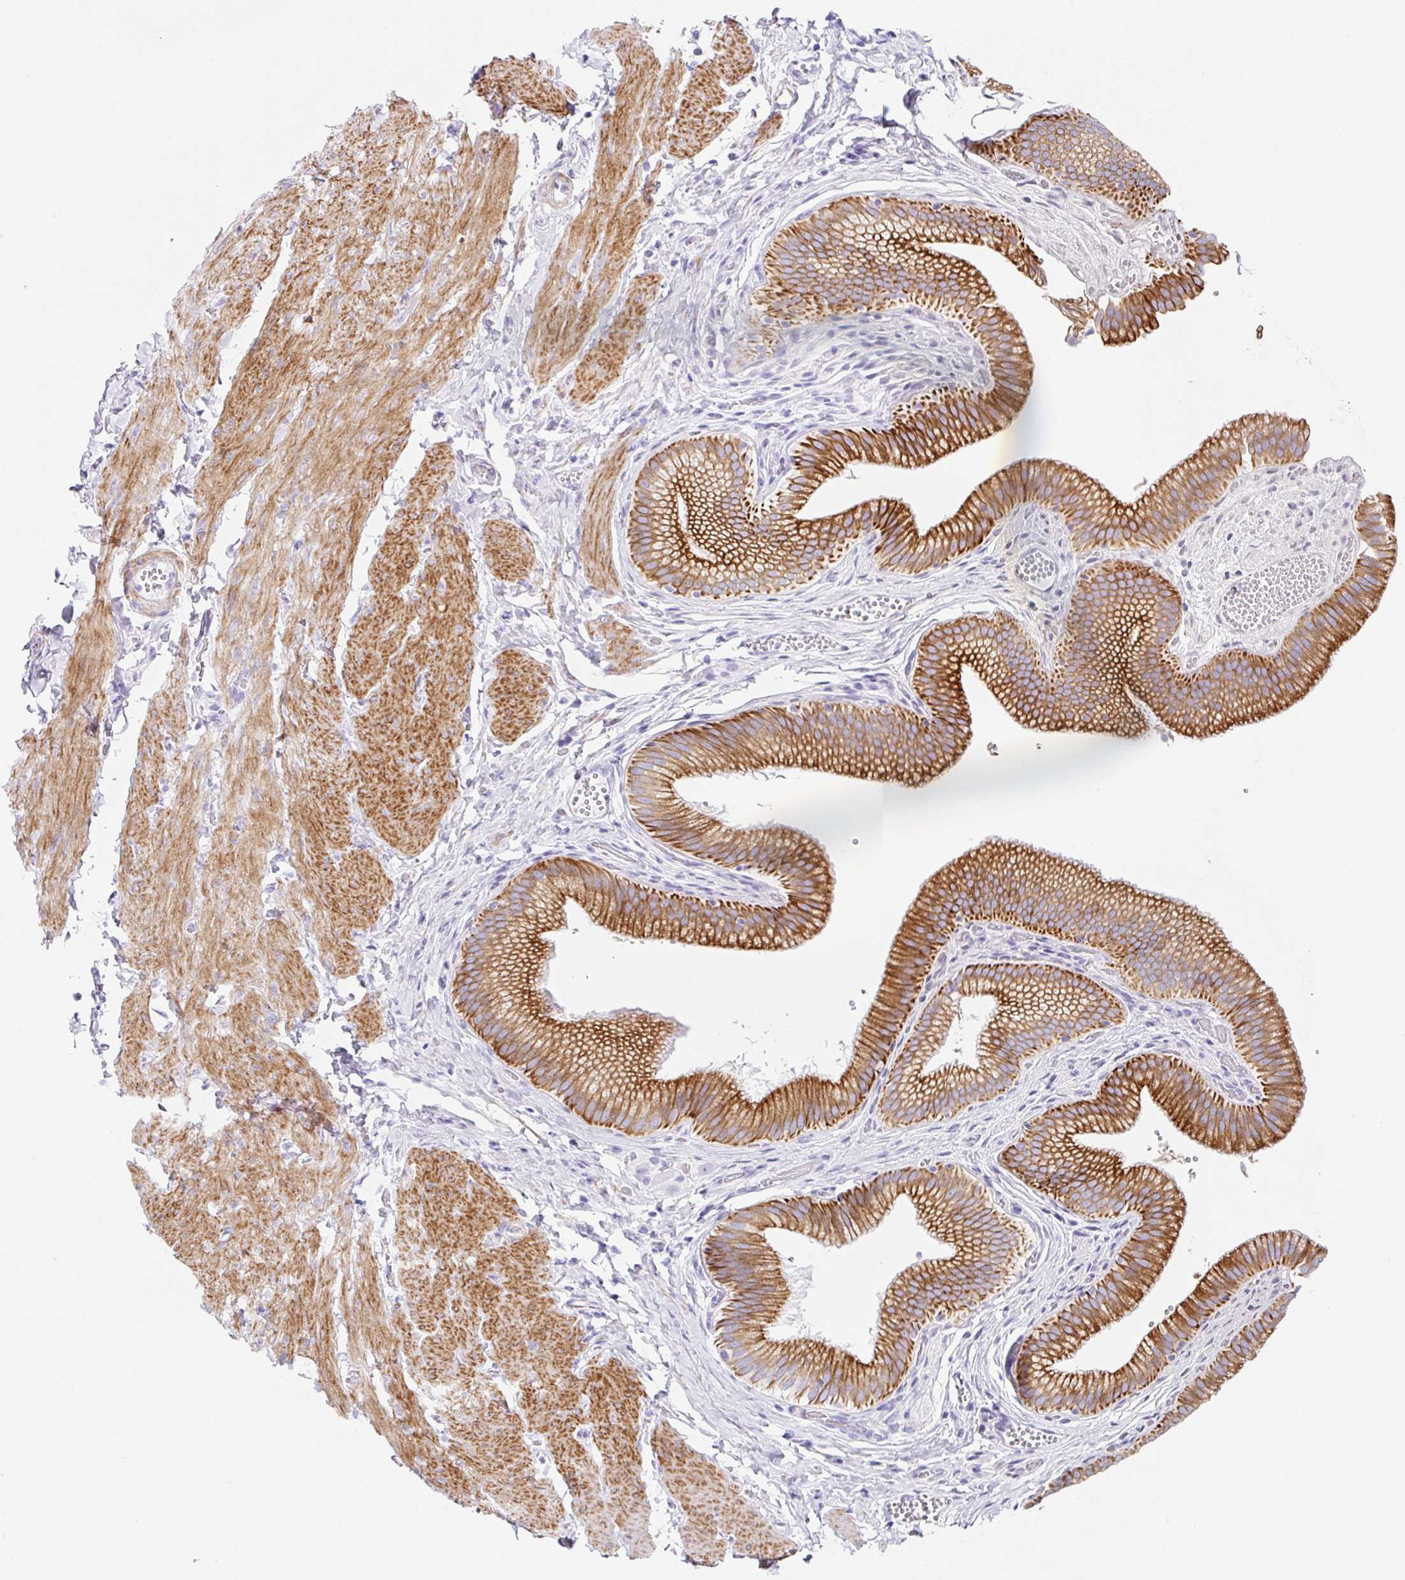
{"staining": {"intensity": "strong", "quantity": ">75%", "location": "cytoplasmic/membranous"}, "tissue": "gallbladder", "cell_type": "Glandular cells", "image_type": "normal", "snomed": [{"axis": "morphology", "description": "Normal tissue, NOS"}, {"axis": "topography", "description": "Gallbladder"}, {"axis": "topography", "description": "Peripheral nerve tissue"}], "caption": "Gallbladder stained with a brown dye demonstrates strong cytoplasmic/membranous positive staining in approximately >75% of glandular cells.", "gene": "CLDND2", "patient": {"sex": "male", "age": 17}}